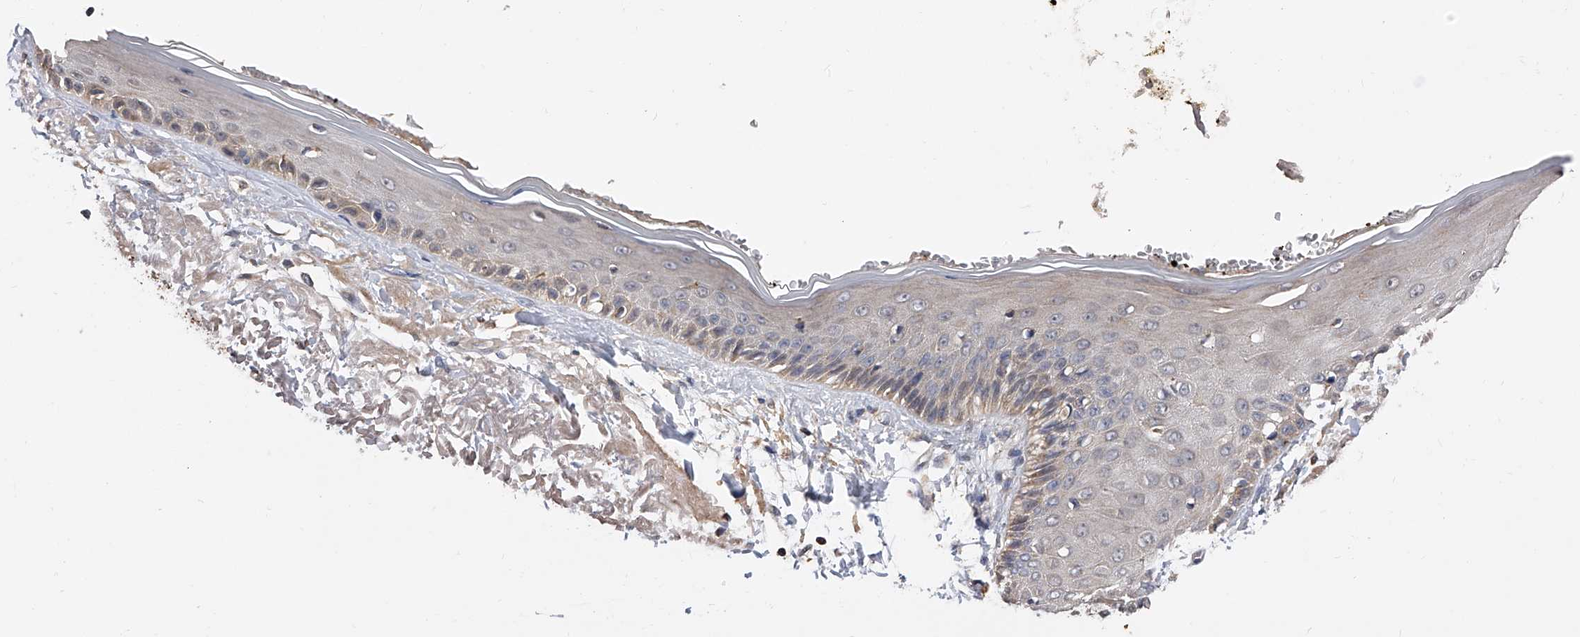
{"staining": {"intensity": "negative", "quantity": "none", "location": "none"}, "tissue": "skin", "cell_type": "Fibroblasts", "image_type": "normal", "snomed": [{"axis": "morphology", "description": "Normal tissue, NOS"}, {"axis": "topography", "description": "Skin"}, {"axis": "topography", "description": "Skeletal muscle"}], "caption": "Immunohistochemical staining of normal skin reveals no significant positivity in fibroblasts.", "gene": "GMDS", "patient": {"sex": "male", "age": 83}}